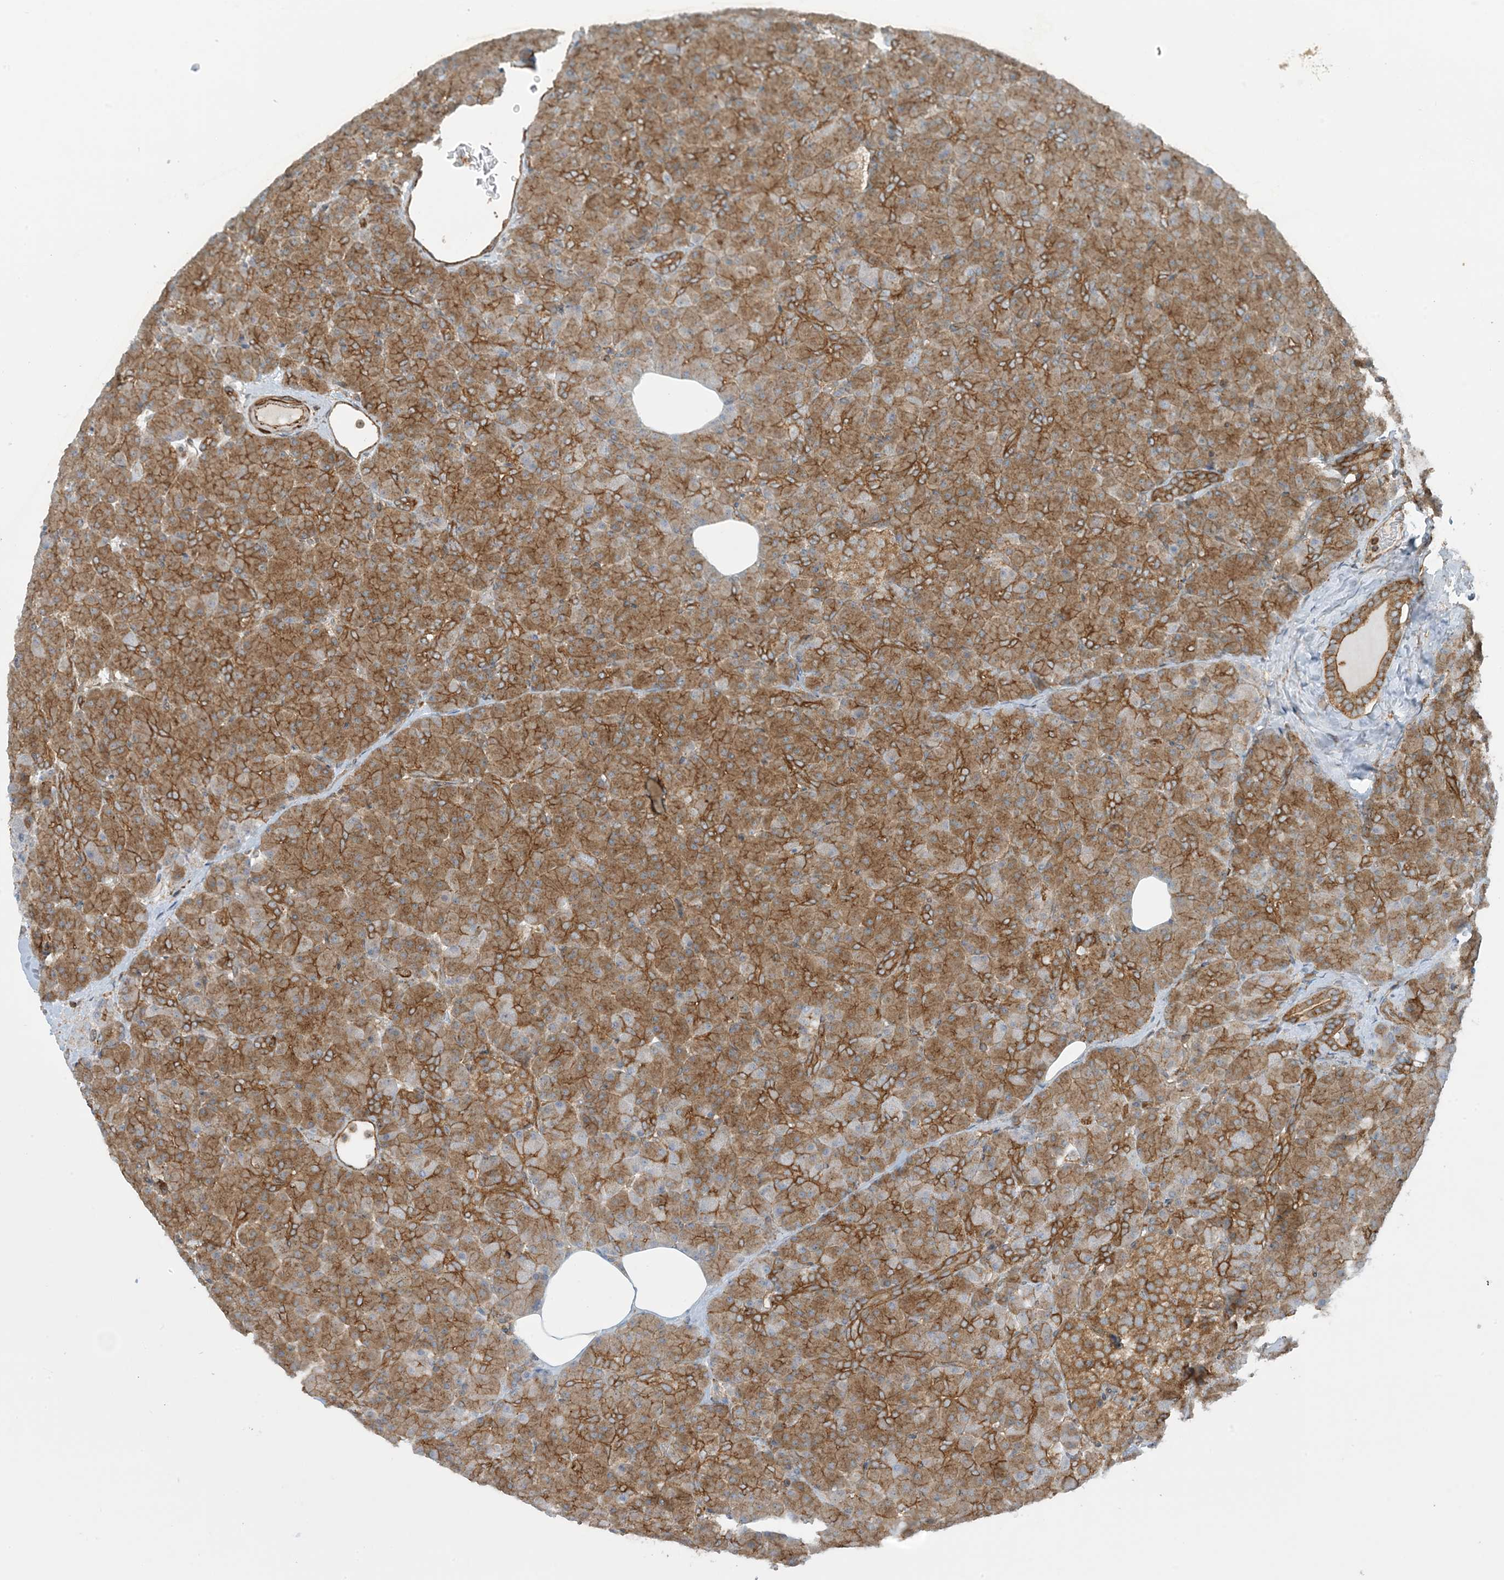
{"staining": {"intensity": "strong", "quantity": ">75%", "location": "cytoplasmic/membranous"}, "tissue": "pancreas", "cell_type": "Exocrine glandular cells", "image_type": "normal", "snomed": [{"axis": "morphology", "description": "Normal tissue, NOS"}, {"axis": "topography", "description": "Pancreas"}], "caption": "Immunohistochemistry photomicrograph of unremarkable human pancreas stained for a protein (brown), which shows high levels of strong cytoplasmic/membranous positivity in about >75% of exocrine glandular cells.", "gene": "STAM2", "patient": {"sex": "female", "age": 43}}